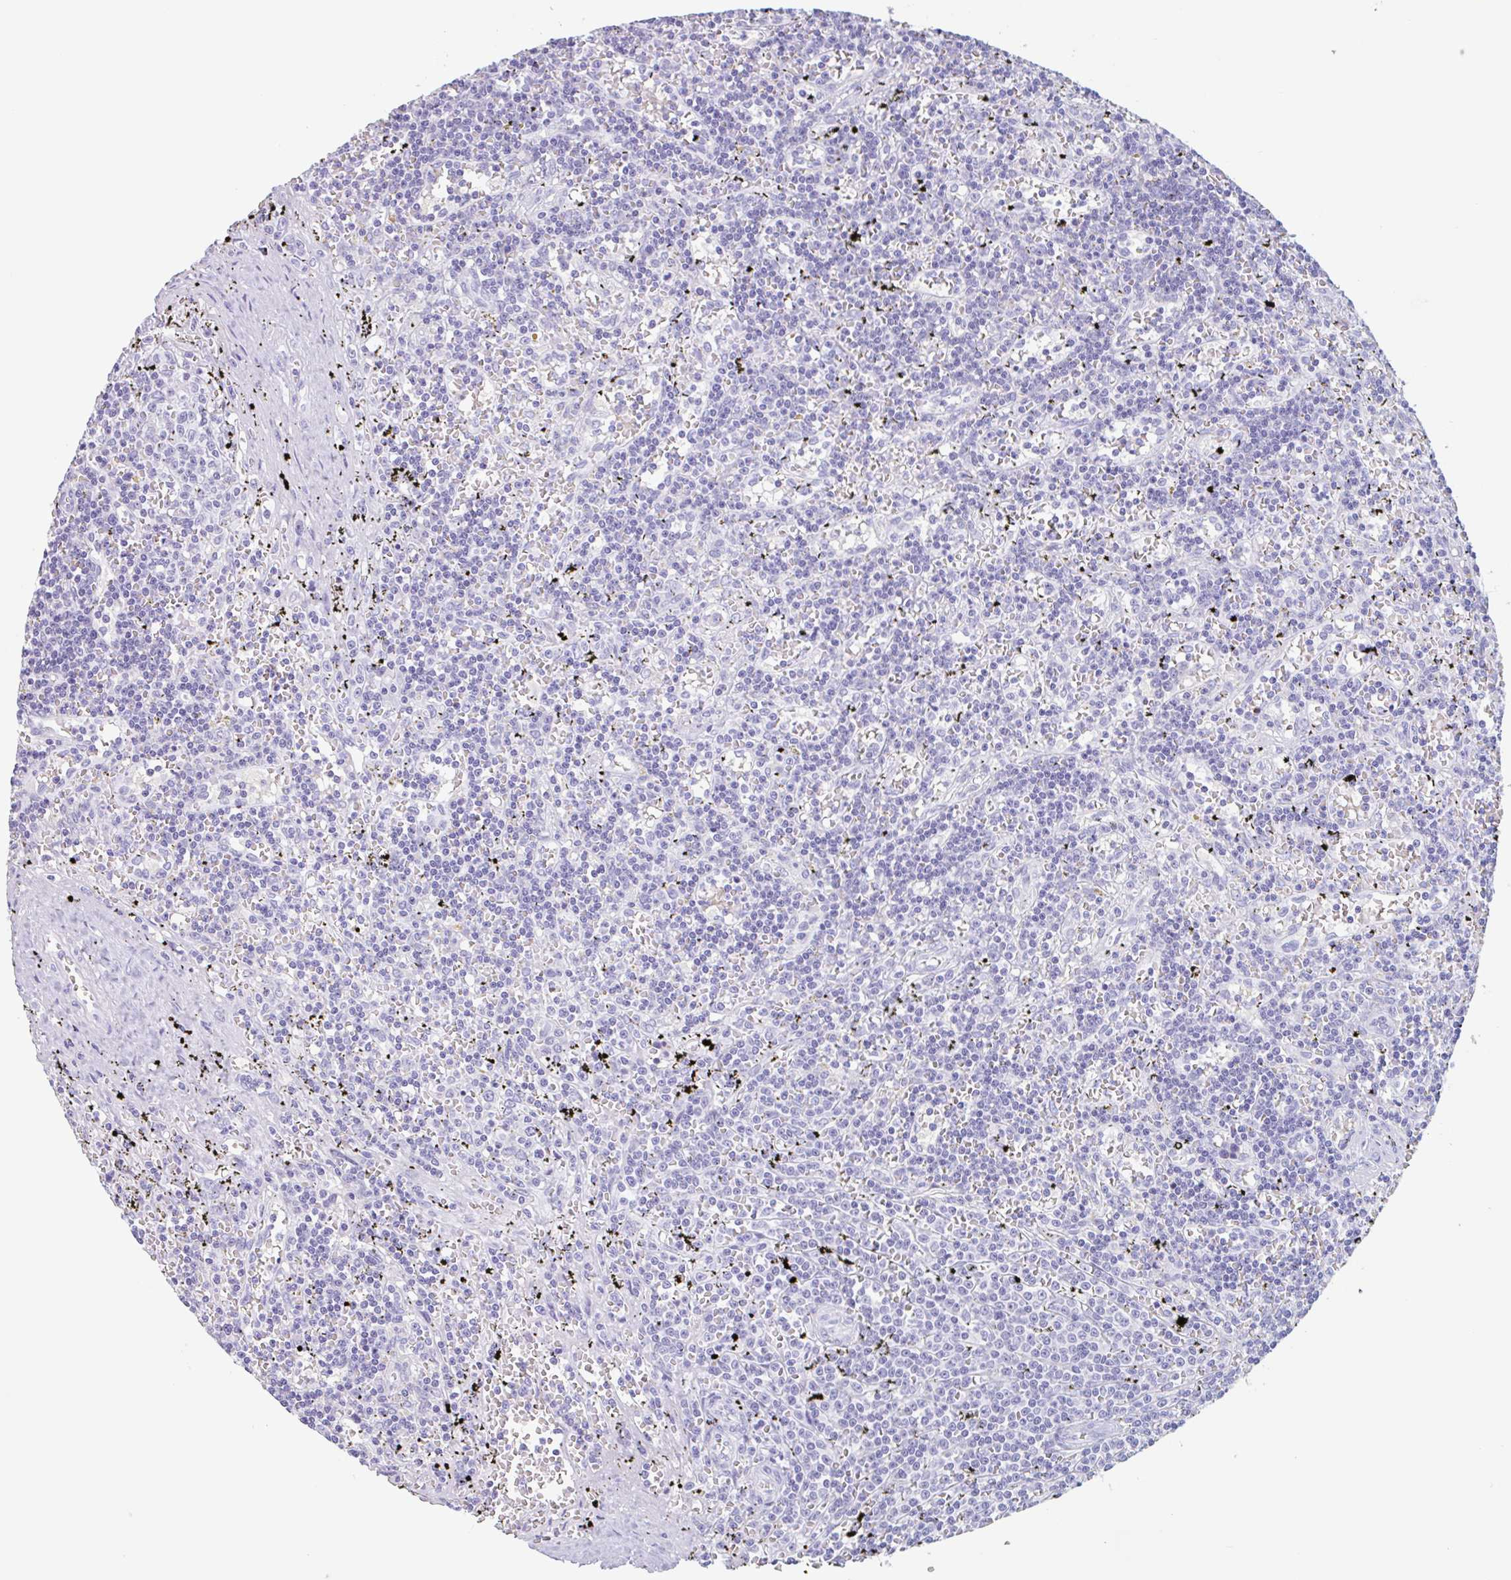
{"staining": {"intensity": "negative", "quantity": "none", "location": "none"}, "tissue": "lymphoma", "cell_type": "Tumor cells", "image_type": "cancer", "snomed": [{"axis": "morphology", "description": "Malignant lymphoma, non-Hodgkin's type, Low grade"}, {"axis": "topography", "description": "Spleen"}], "caption": "A high-resolution histopathology image shows IHC staining of lymphoma, which exhibits no significant expression in tumor cells.", "gene": "EMC4", "patient": {"sex": "male", "age": 60}}